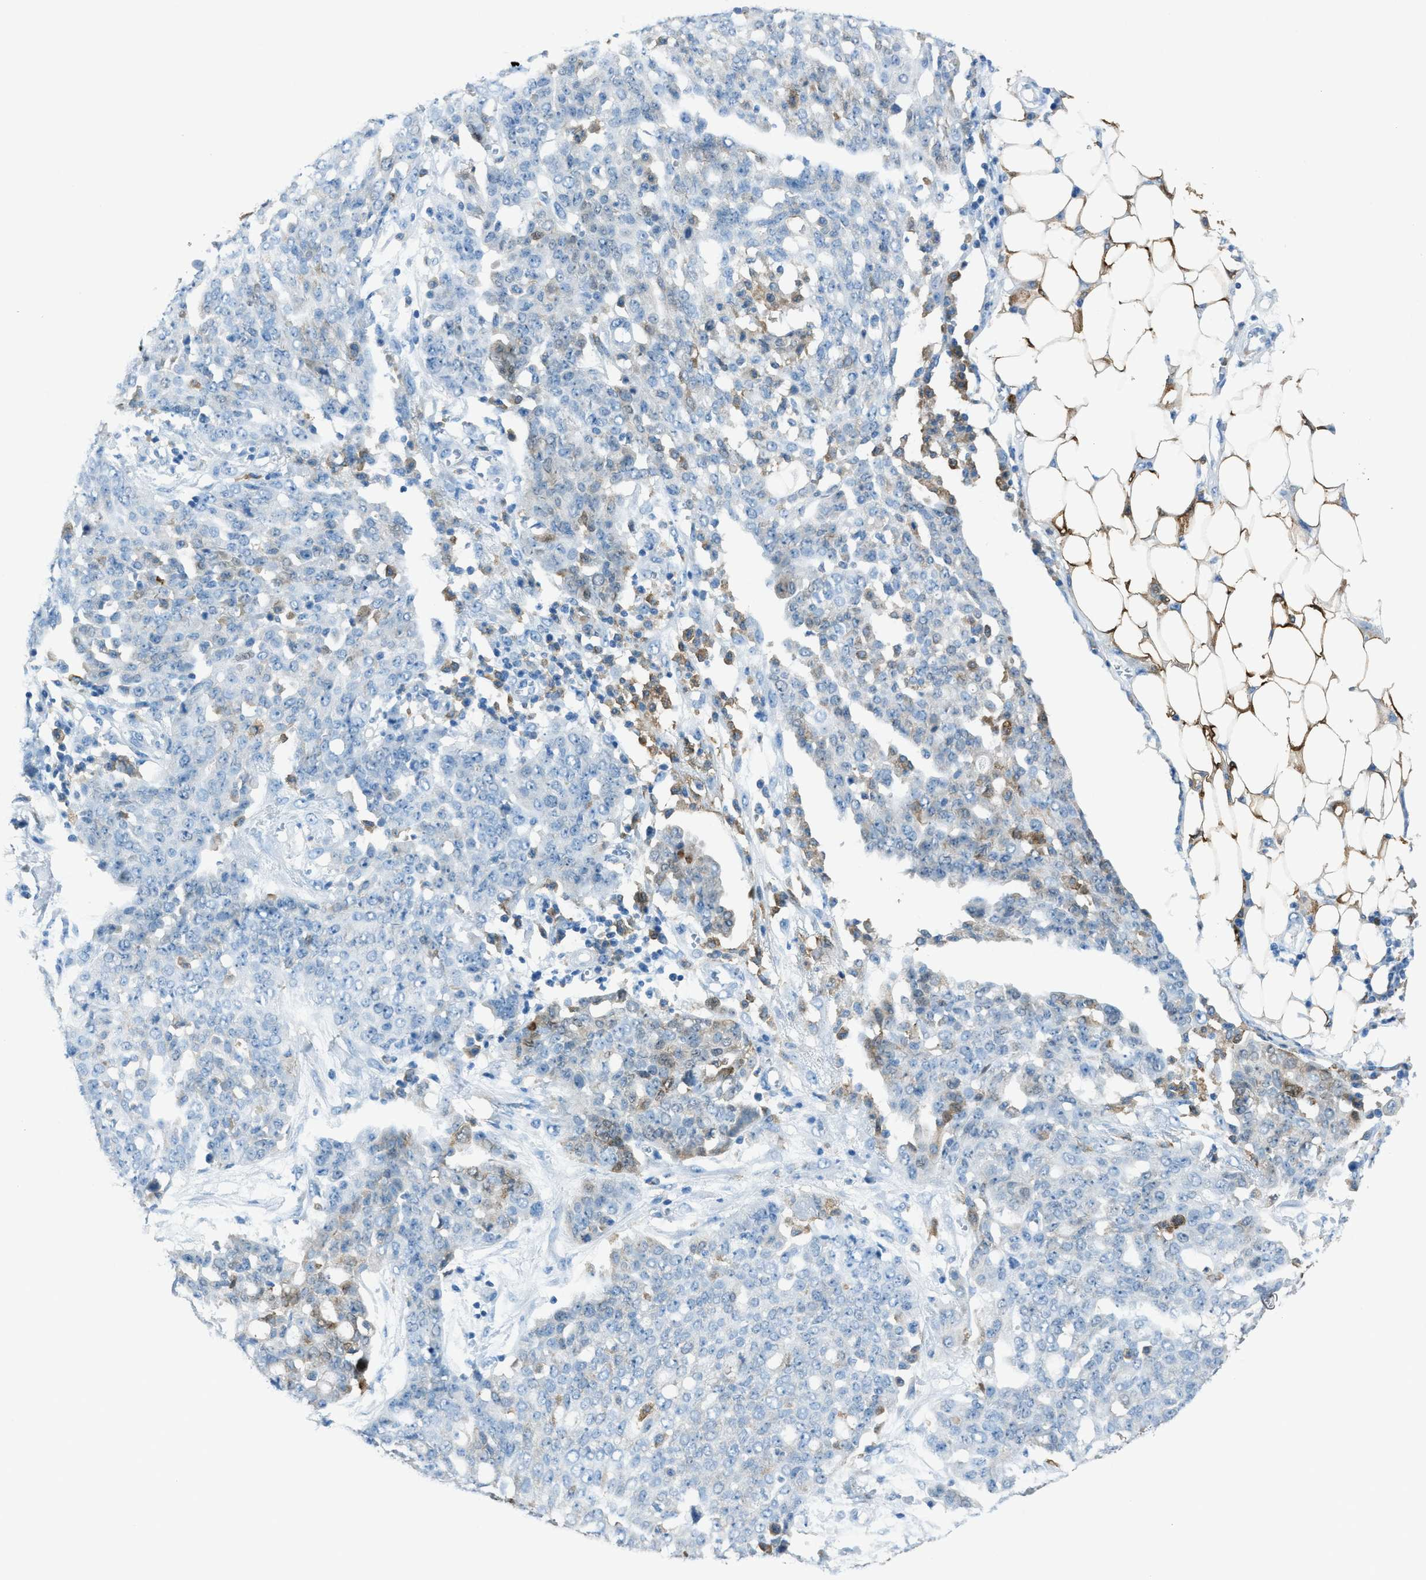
{"staining": {"intensity": "negative", "quantity": "none", "location": "none"}, "tissue": "ovarian cancer", "cell_type": "Tumor cells", "image_type": "cancer", "snomed": [{"axis": "morphology", "description": "Cystadenocarcinoma, serous, NOS"}, {"axis": "topography", "description": "Soft tissue"}, {"axis": "topography", "description": "Ovary"}], "caption": "Immunohistochemistry (IHC) photomicrograph of human serous cystadenocarcinoma (ovarian) stained for a protein (brown), which shows no expression in tumor cells.", "gene": "MATCAP2", "patient": {"sex": "female", "age": 57}}